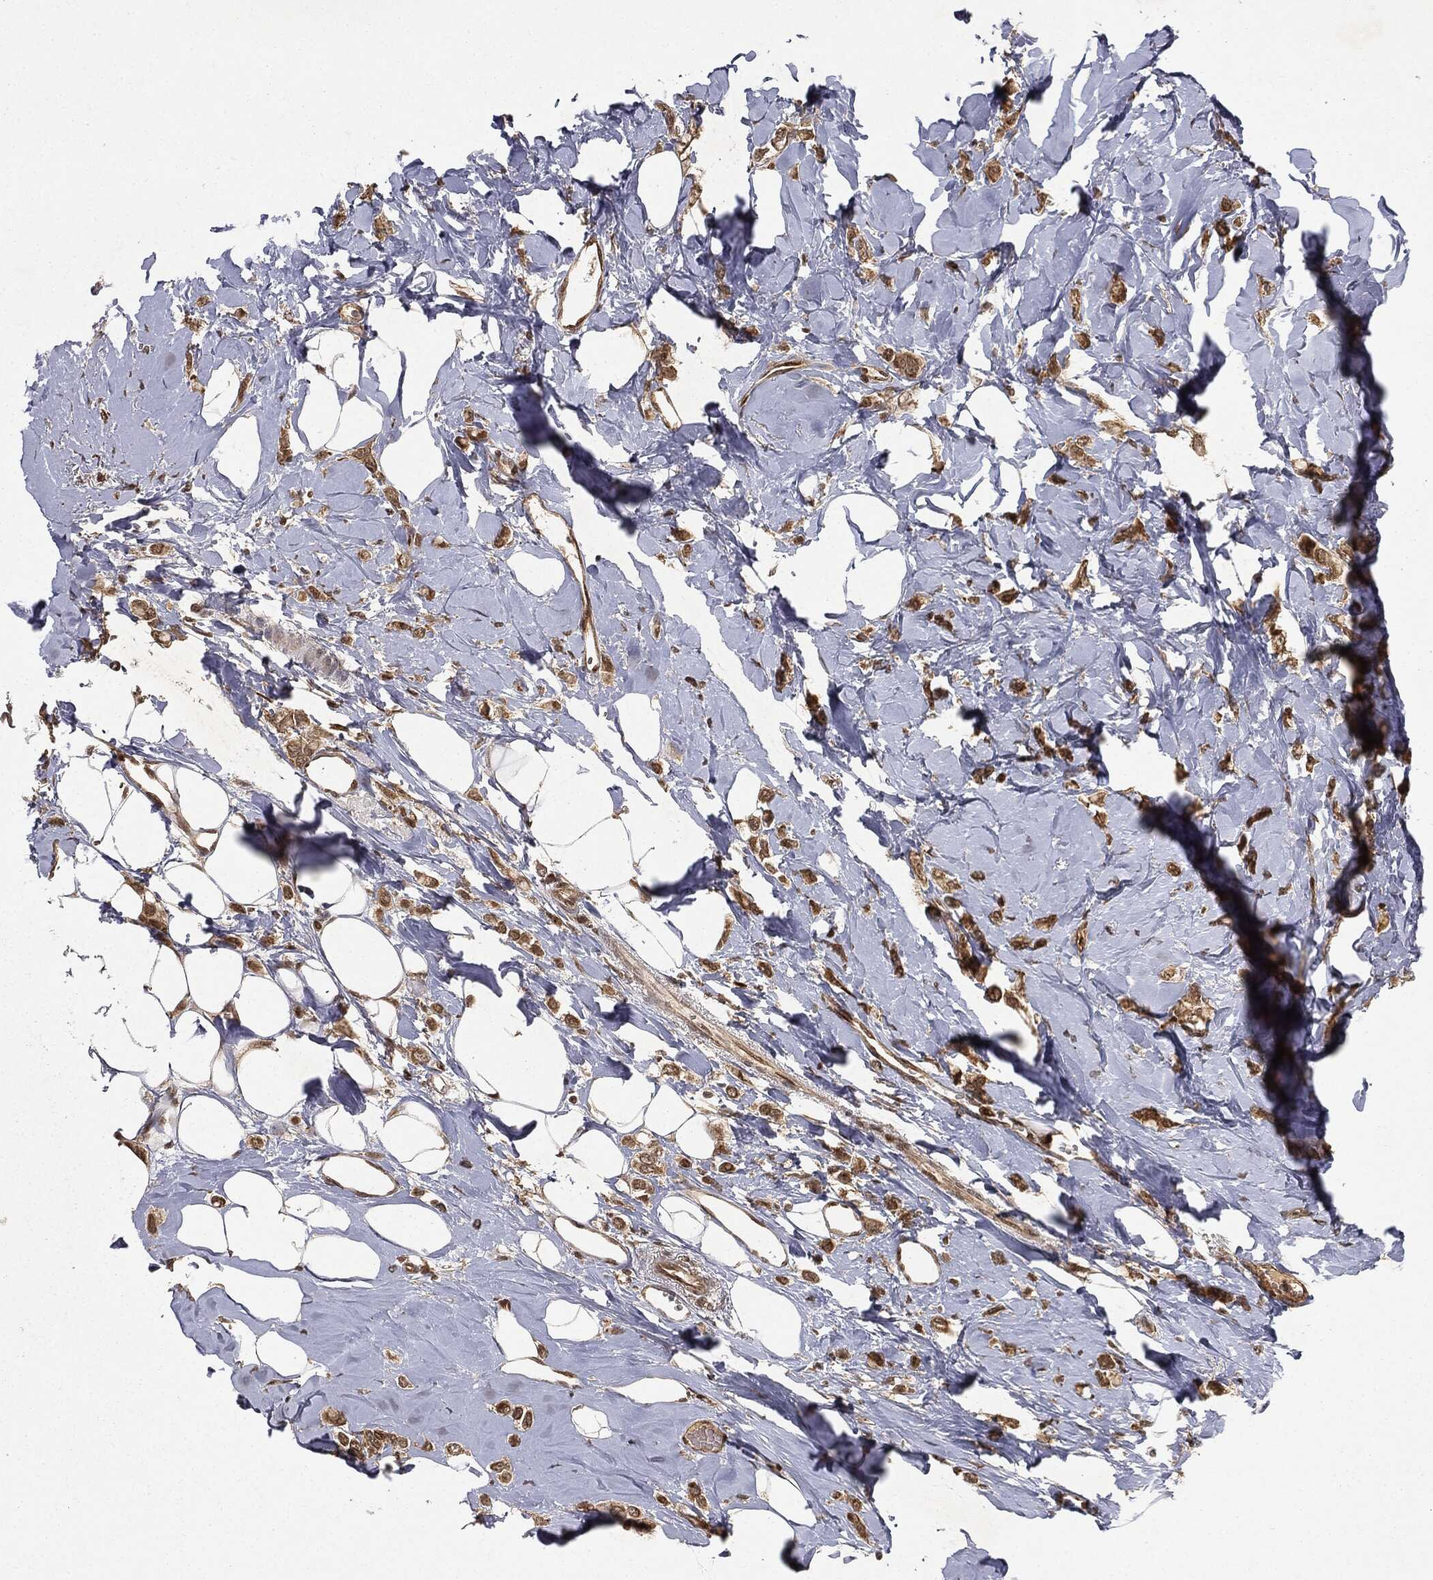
{"staining": {"intensity": "strong", "quantity": ">75%", "location": "cytoplasmic/membranous,nuclear"}, "tissue": "breast cancer", "cell_type": "Tumor cells", "image_type": "cancer", "snomed": [{"axis": "morphology", "description": "Lobular carcinoma"}, {"axis": "topography", "description": "Breast"}], "caption": "Brown immunohistochemical staining in human lobular carcinoma (breast) exhibits strong cytoplasmic/membranous and nuclear expression in approximately >75% of tumor cells. Ihc stains the protein in brown and the nuclei are stained blue.", "gene": "ZNHIT6", "patient": {"sex": "female", "age": 66}}